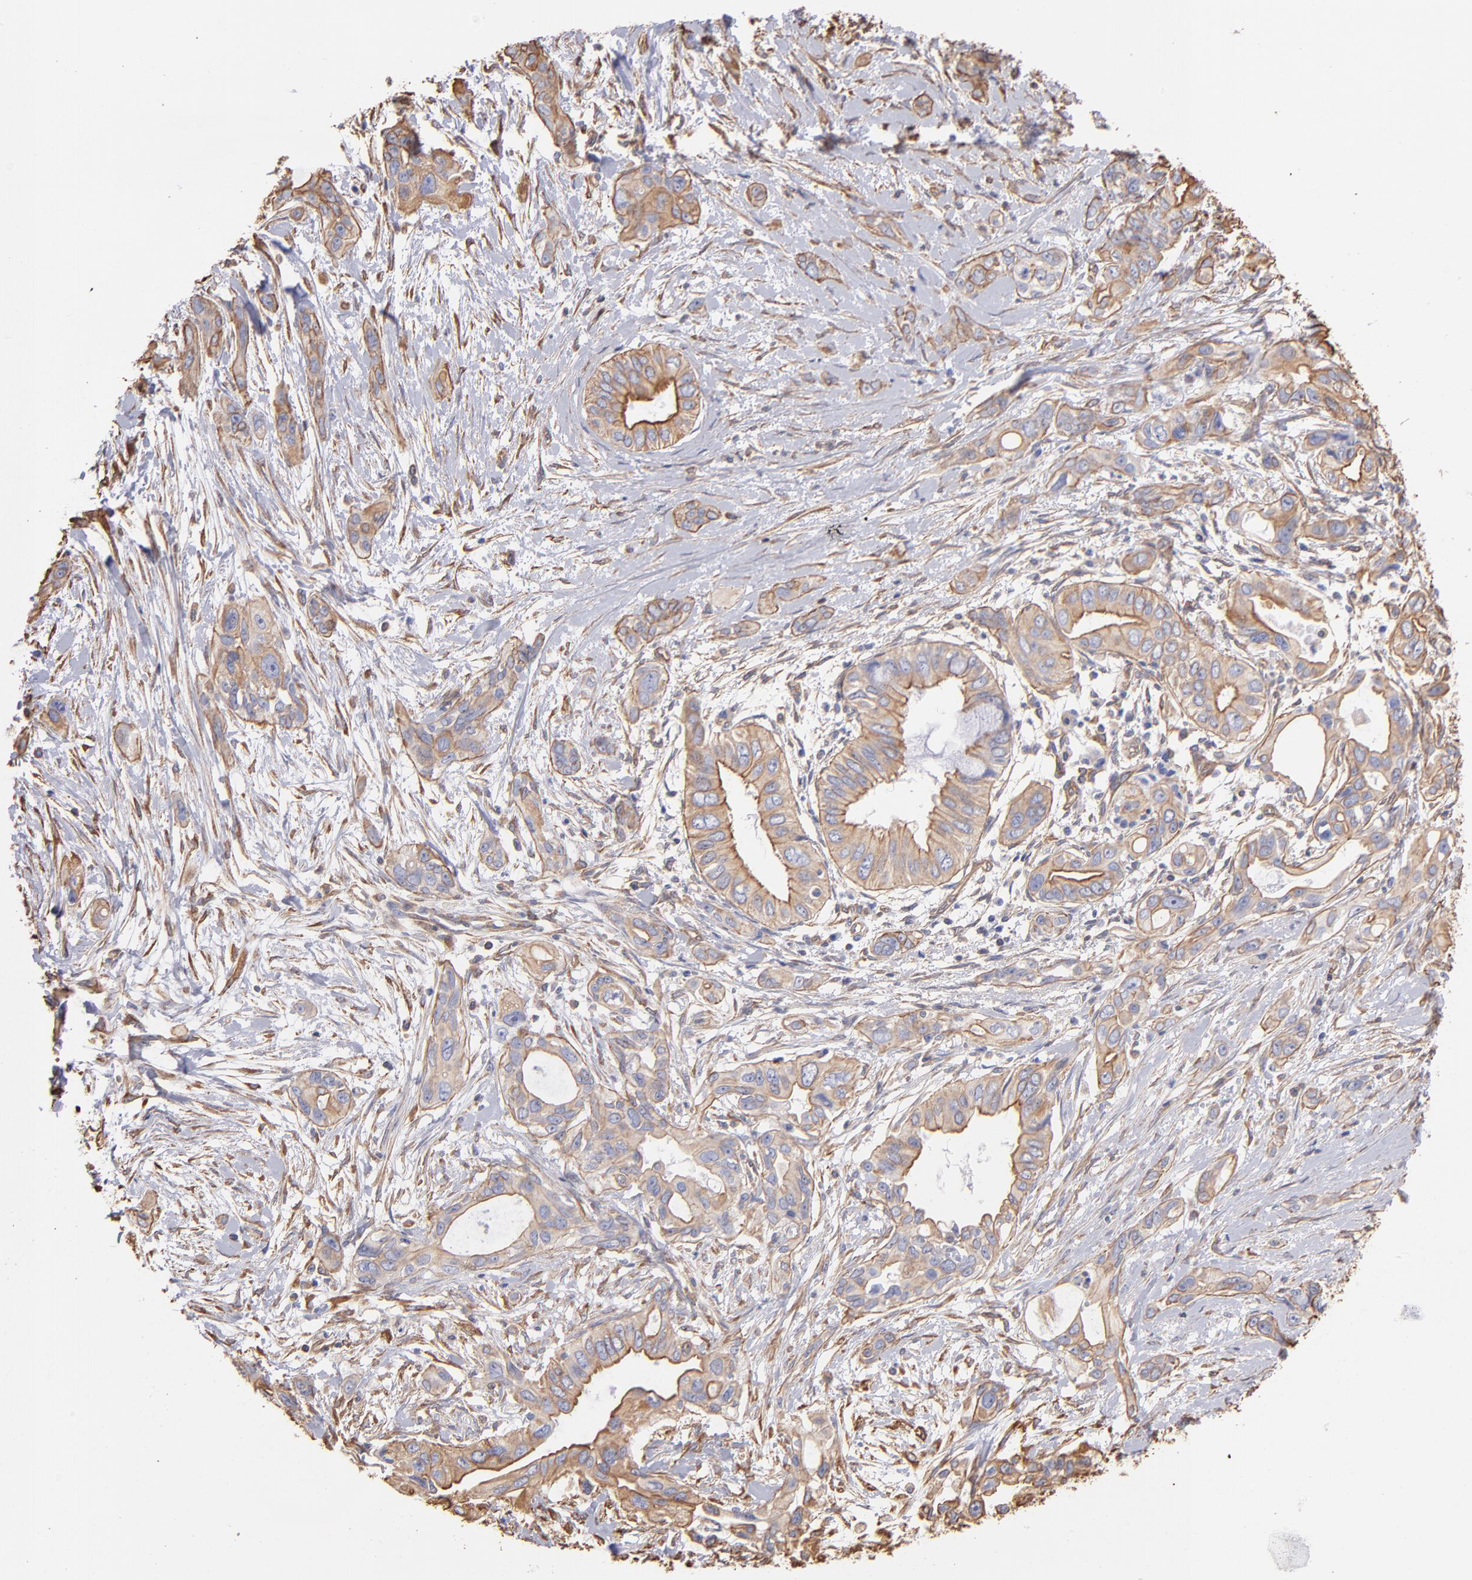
{"staining": {"intensity": "moderate", "quantity": ">75%", "location": "cytoplasmic/membranous"}, "tissue": "pancreatic cancer", "cell_type": "Tumor cells", "image_type": "cancer", "snomed": [{"axis": "morphology", "description": "Adenocarcinoma, NOS"}, {"axis": "topography", "description": "Pancreas"}], "caption": "Moderate cytoplasmic/membranous positivity is appreciated in about >75% of tumor cells in pancreatic cancer (adenocarcinoma). The protein is shown in brown color, while the nuclei are stained blue.", "gene": "PLEC", "patient": {"sex": "female", "age": 60}}